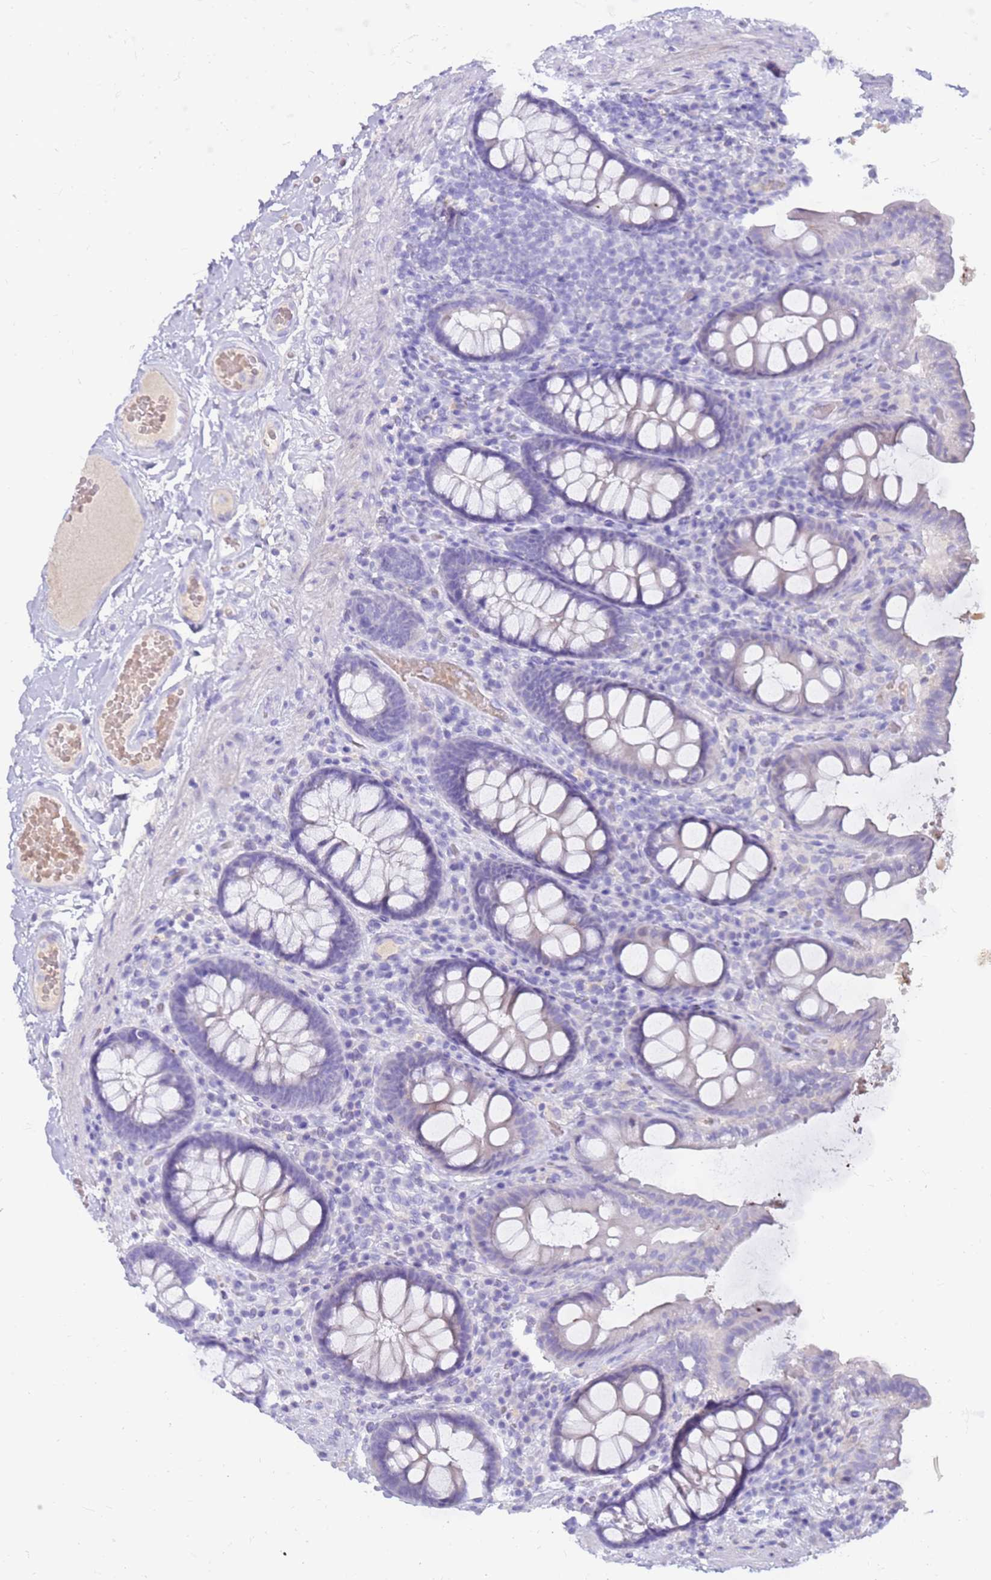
{"staining": {"intensity": "negative", "quantity": "none", "location": "none"}, "tissue": "colon", "cell_type": "Endothelial cells", "image_type": "normal", "snomed": [{"axis": "morphology", "description": "Normal tissue, NOS"}, {"axis": "topography", "description": "Colon"}], "caption": "Photomicrograph shows no significant protein staining in endothelial cells of benign colon.", "gene": "EVPLL", "patient": {"sex": "male", "age": 84}}